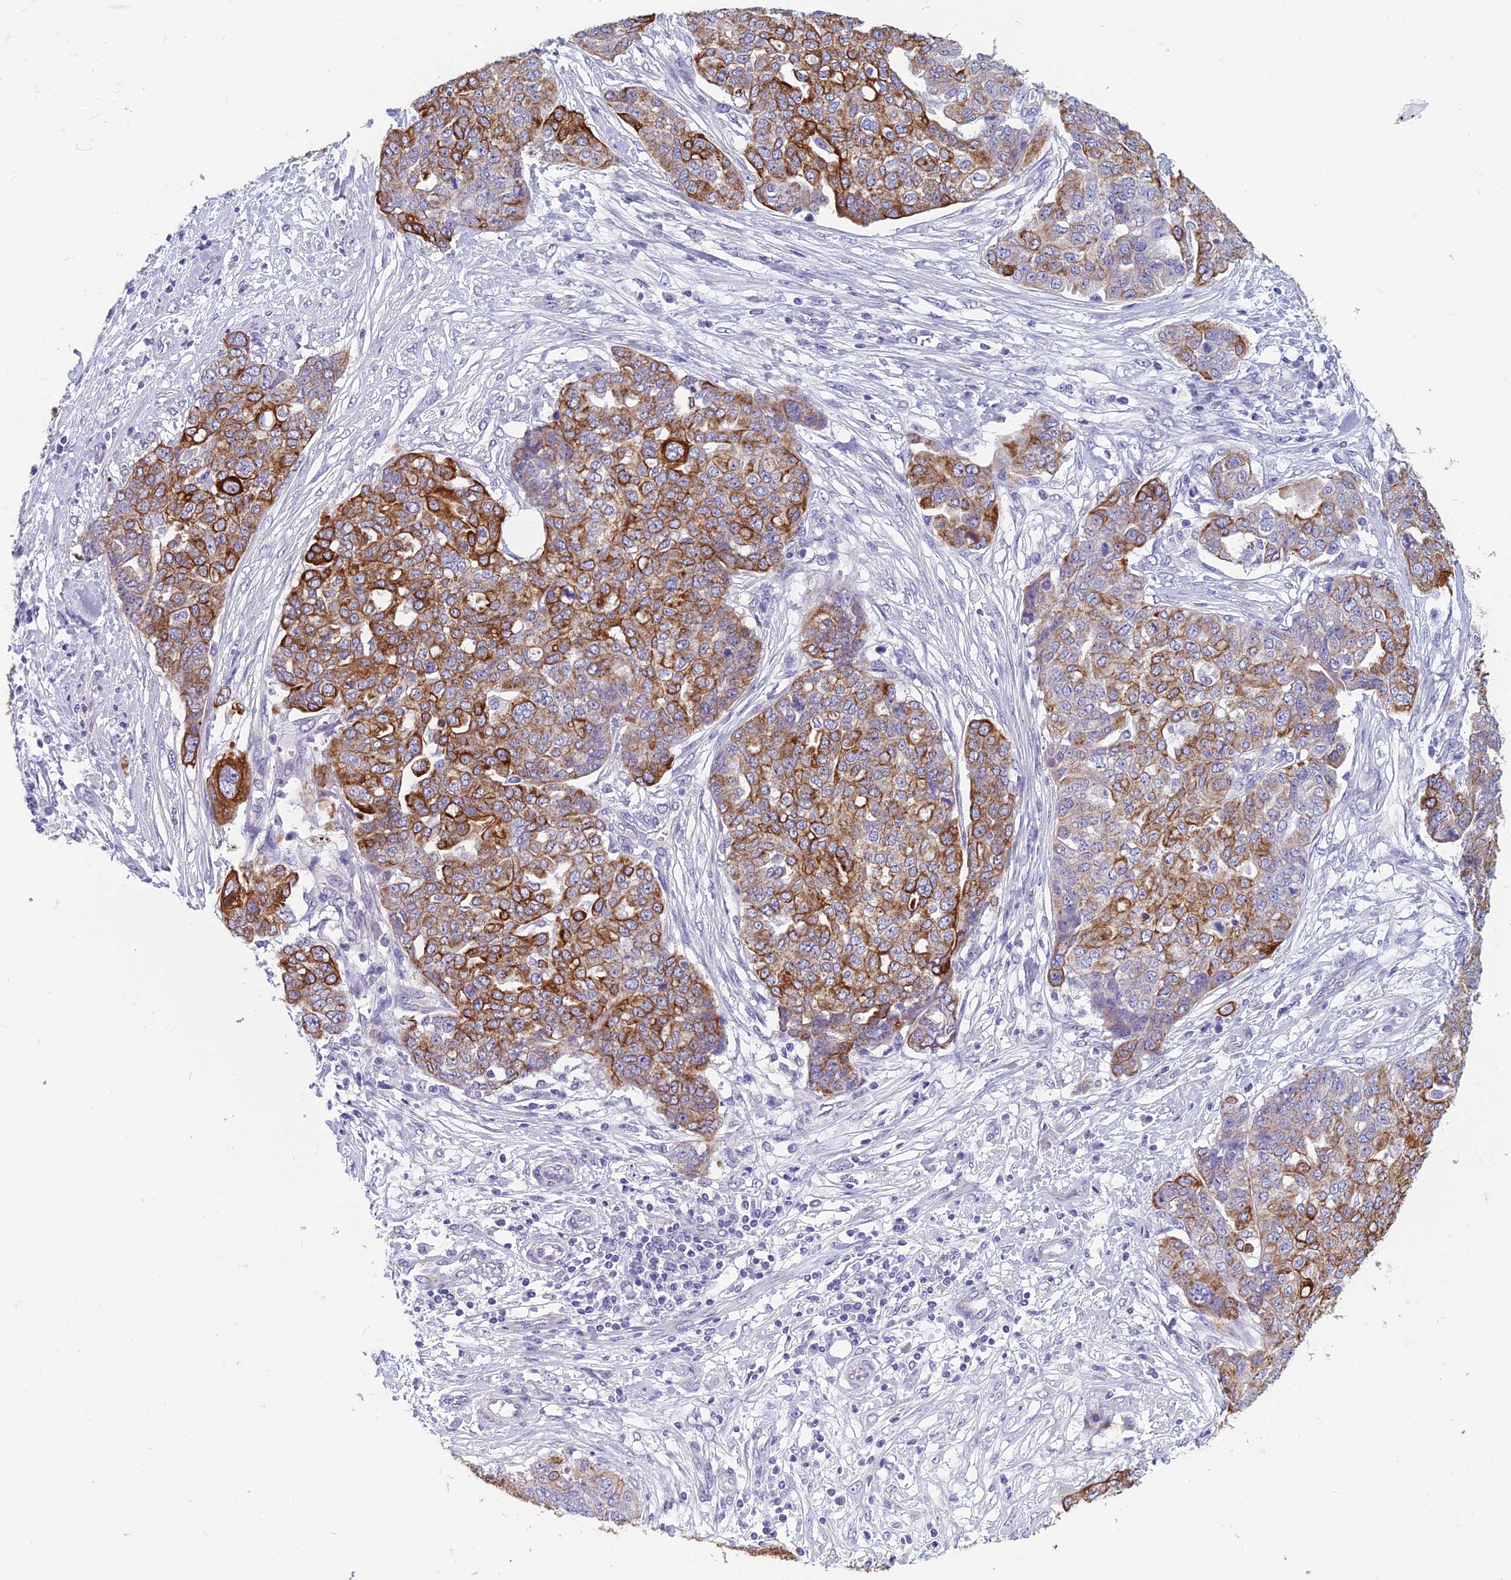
{"staining": {"intensity": "strong", "quantity": "25%-75%", "location": "cytoplasmic/membranous"}, "tissue": "ovarian cancer", "cell_type": "Tumor cells", "image_type": "cancer", "snomed": [{"axis": "morphology", "description": "Cystadenocarcinoma, serous, NOS"}, {"axis": "topography", "description": "Soft tissue"}, {"axis": "topography", "description": "Ovary"}], "caption": "The histopathology image displays a brown stain indicating the presence of a protein in the cytoplasmic/membranous of tumor cells in ovarian cancer (serous cystadenocarcinoma).", "gene": "RBM41", "patient": {"sex": "female", "age": 57}}